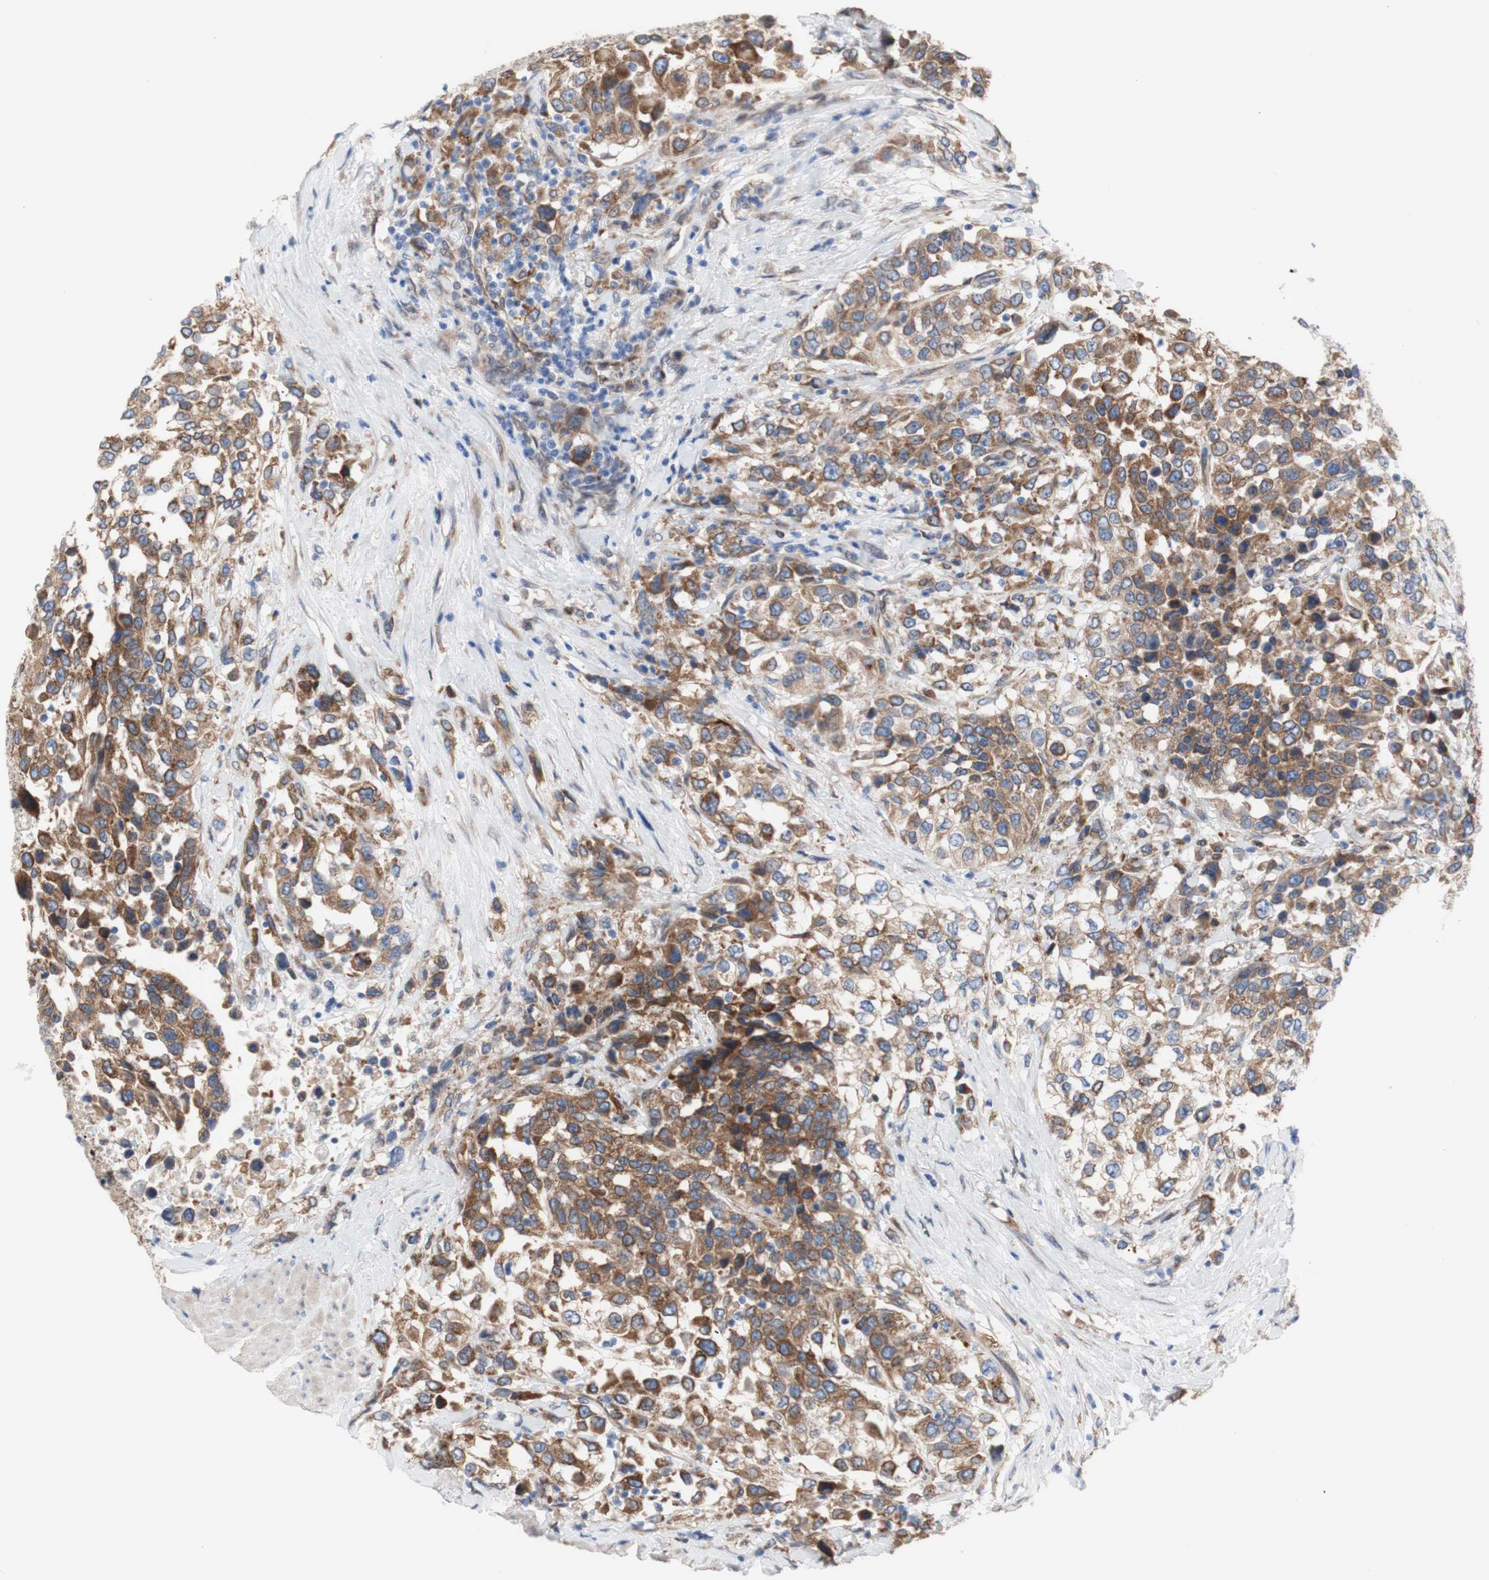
{"staining": {"intensity": "moderate", "quantity": ">75%", "location": "cytoplasmic/membranous"}, "tissue": "urothelial cancer", "cell_type": "Tumor cells", "image_type": "cancer", "snomed": [{"axis": "morphology", "description": "Urothelial carcinoma, High grade"}, {"axis": "topography", "description": "Urinary bladder"}], "caption": "The immunohistochemical stain shows moderate cytoplasmic/membranous staining in tumor cells of high-grade urothelial carcinoma tissue.", "gene": "ERLIN1", "patient": {"sex": "female", "age": 80}}